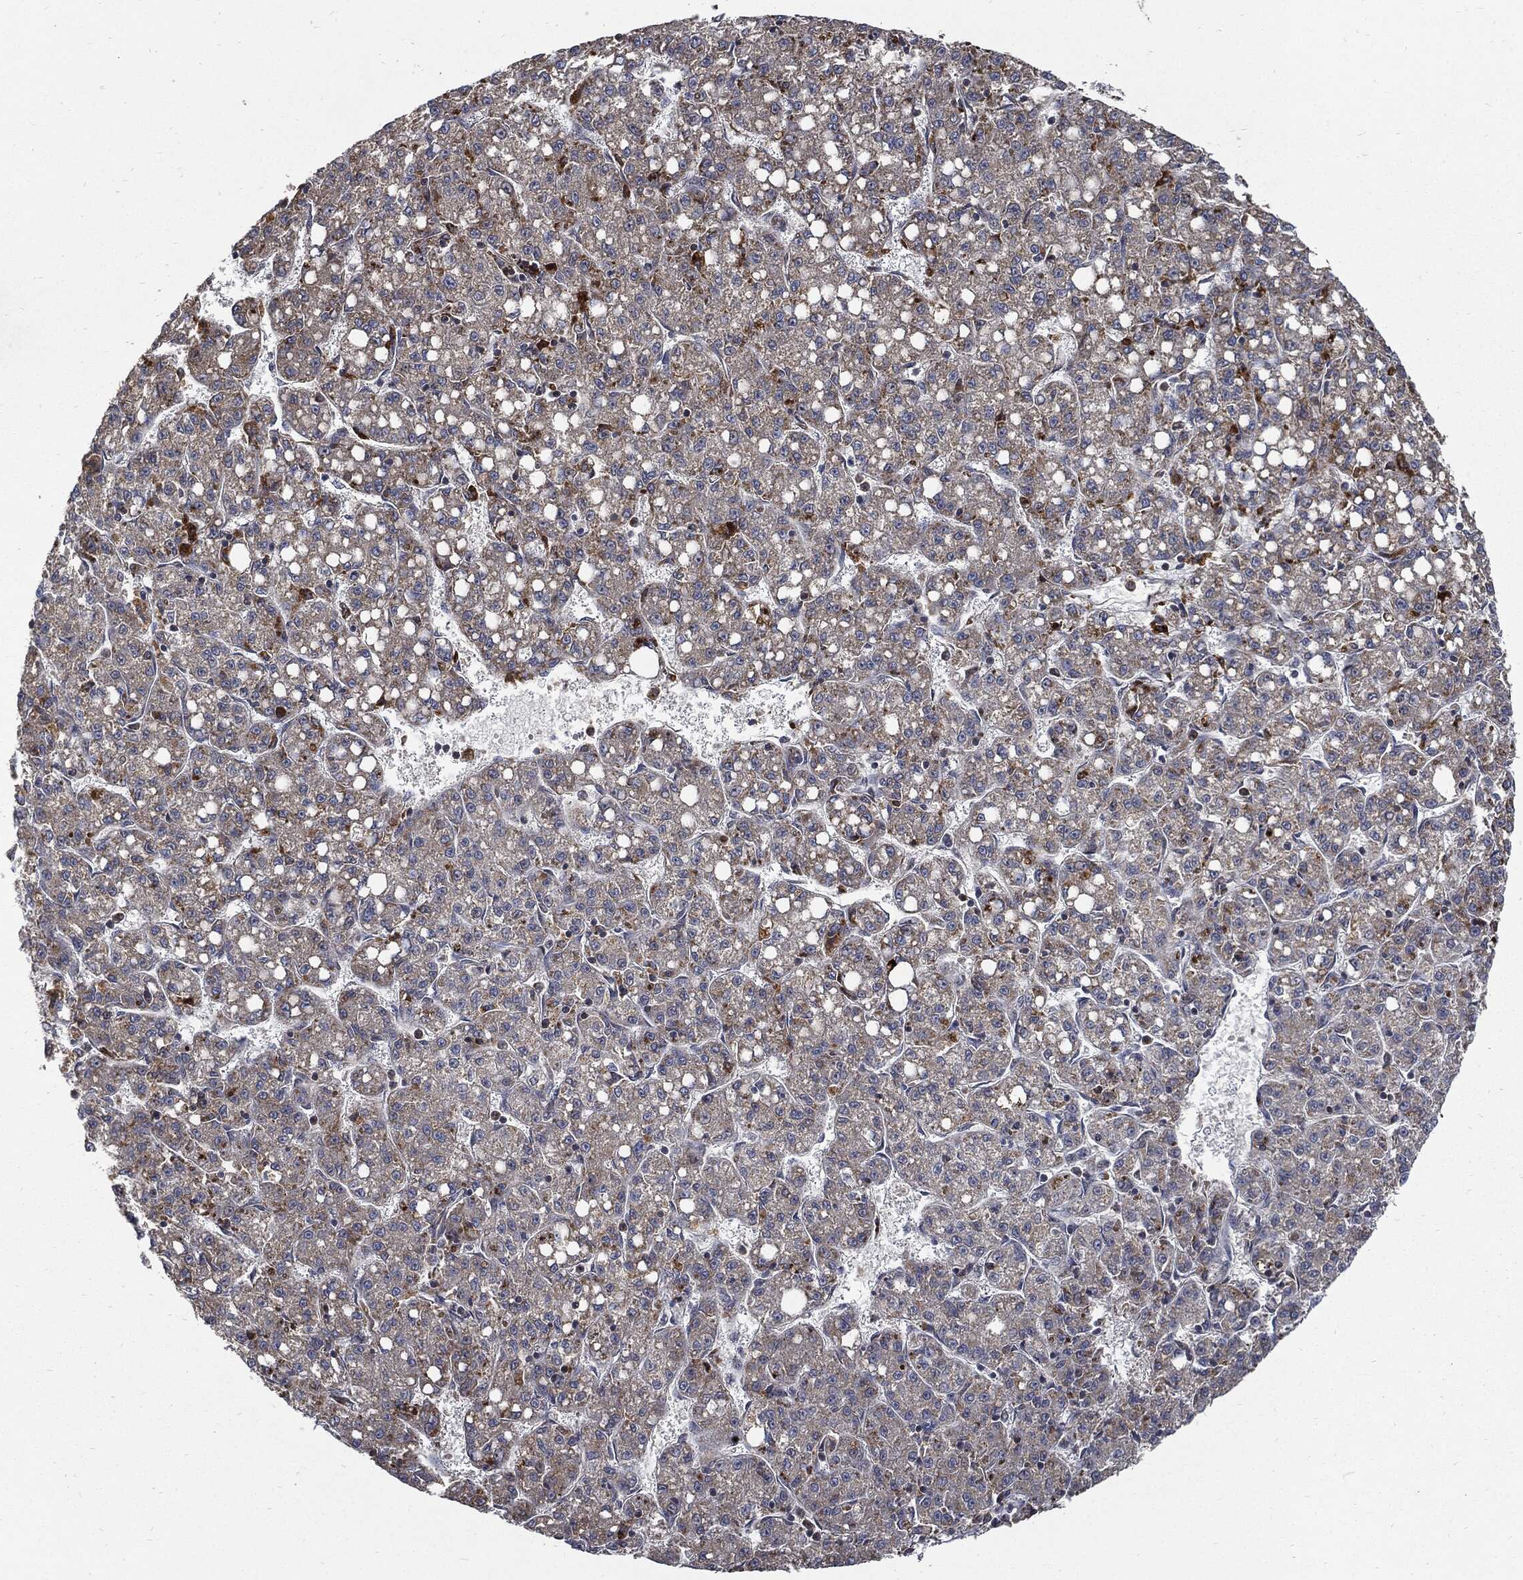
{"staining": {"intensity": "moderate", "quantity": "<25%", "location": "cytoplasmic/membranous"}, "tissue": "liver cancer", "cell_type": "Tumor cells", "image_type": "cancer", "snomed": [{"axis": "morphology", "description": "Carcinoma, Hepatocellular, NOS"}, {"axis": "topography", "description": "Liver"}], "caption": "DAB immunohistochemical staining of liver cancer (hepatocellular carcinoma) demonstrates moderate cytoplasmic/membranous protein positivity in approximately <25% of tumor cells.", "gene": "SLC31A2", "patient": {"sex": "female", "age": 65}}